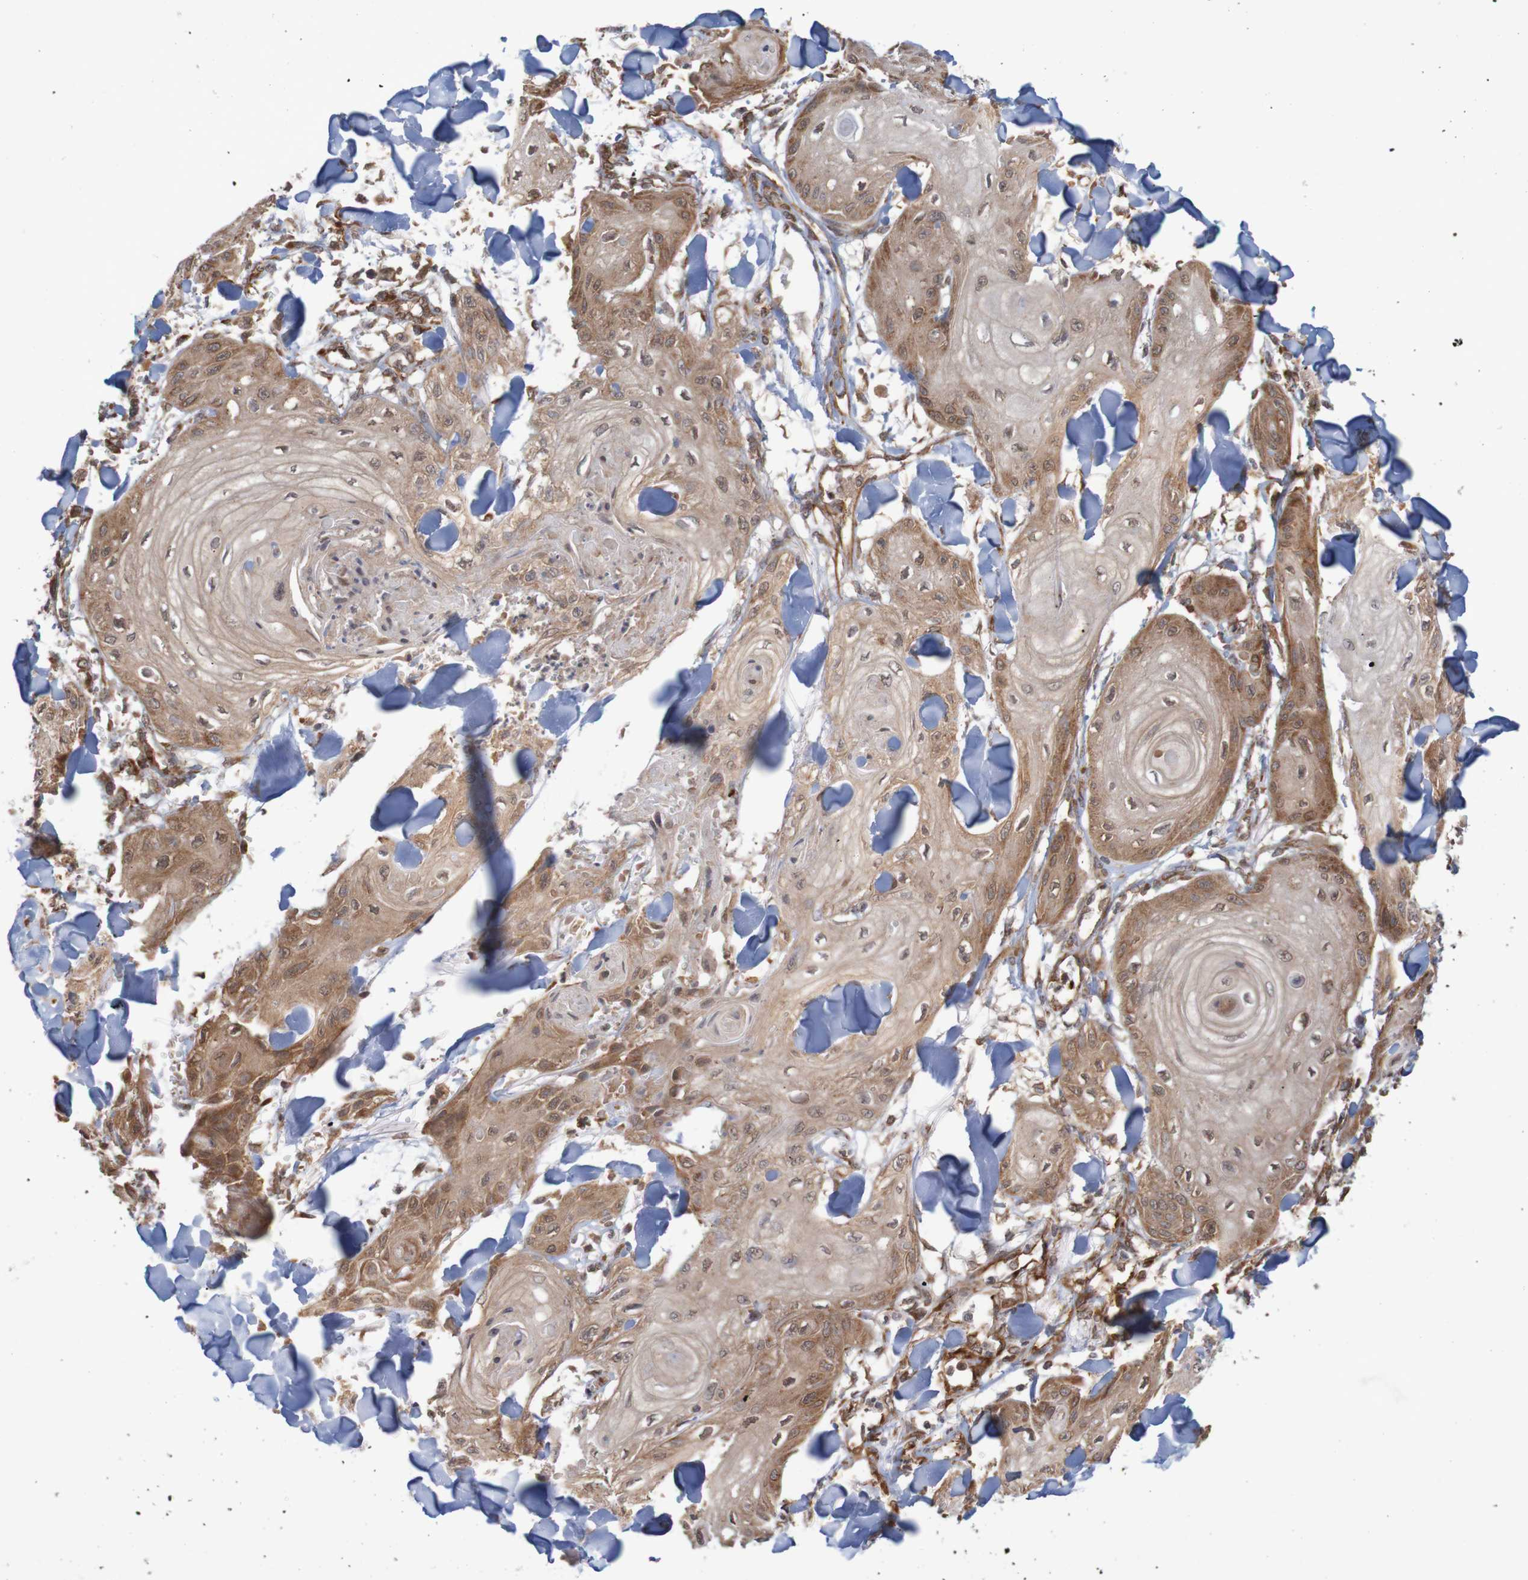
{"staining": {"intensity": "moderate", "quantity": ">75%", "location": "cytoplasmic/membranous"}, "tissue": "skin cancer", "cell_type": "Tumor cells", "image_type": "cancer", "snomed": [{"axis": "morphology", "description": "Squamous cell carcinoma, NOS"}, {"axis": "topography", "description": "Skin"}], "caption": "This photomicrograph exhibits squamous cell carcinoma (skin) stained with immunohistochemistry to label a protein in brown. The cytoplasmic/membranous of tumor cells show moderate positivity for the protein. Nuclei are counter-stained blue.", "gene": "MRPL52", "patient": {"sex": "male", "age": 74}}